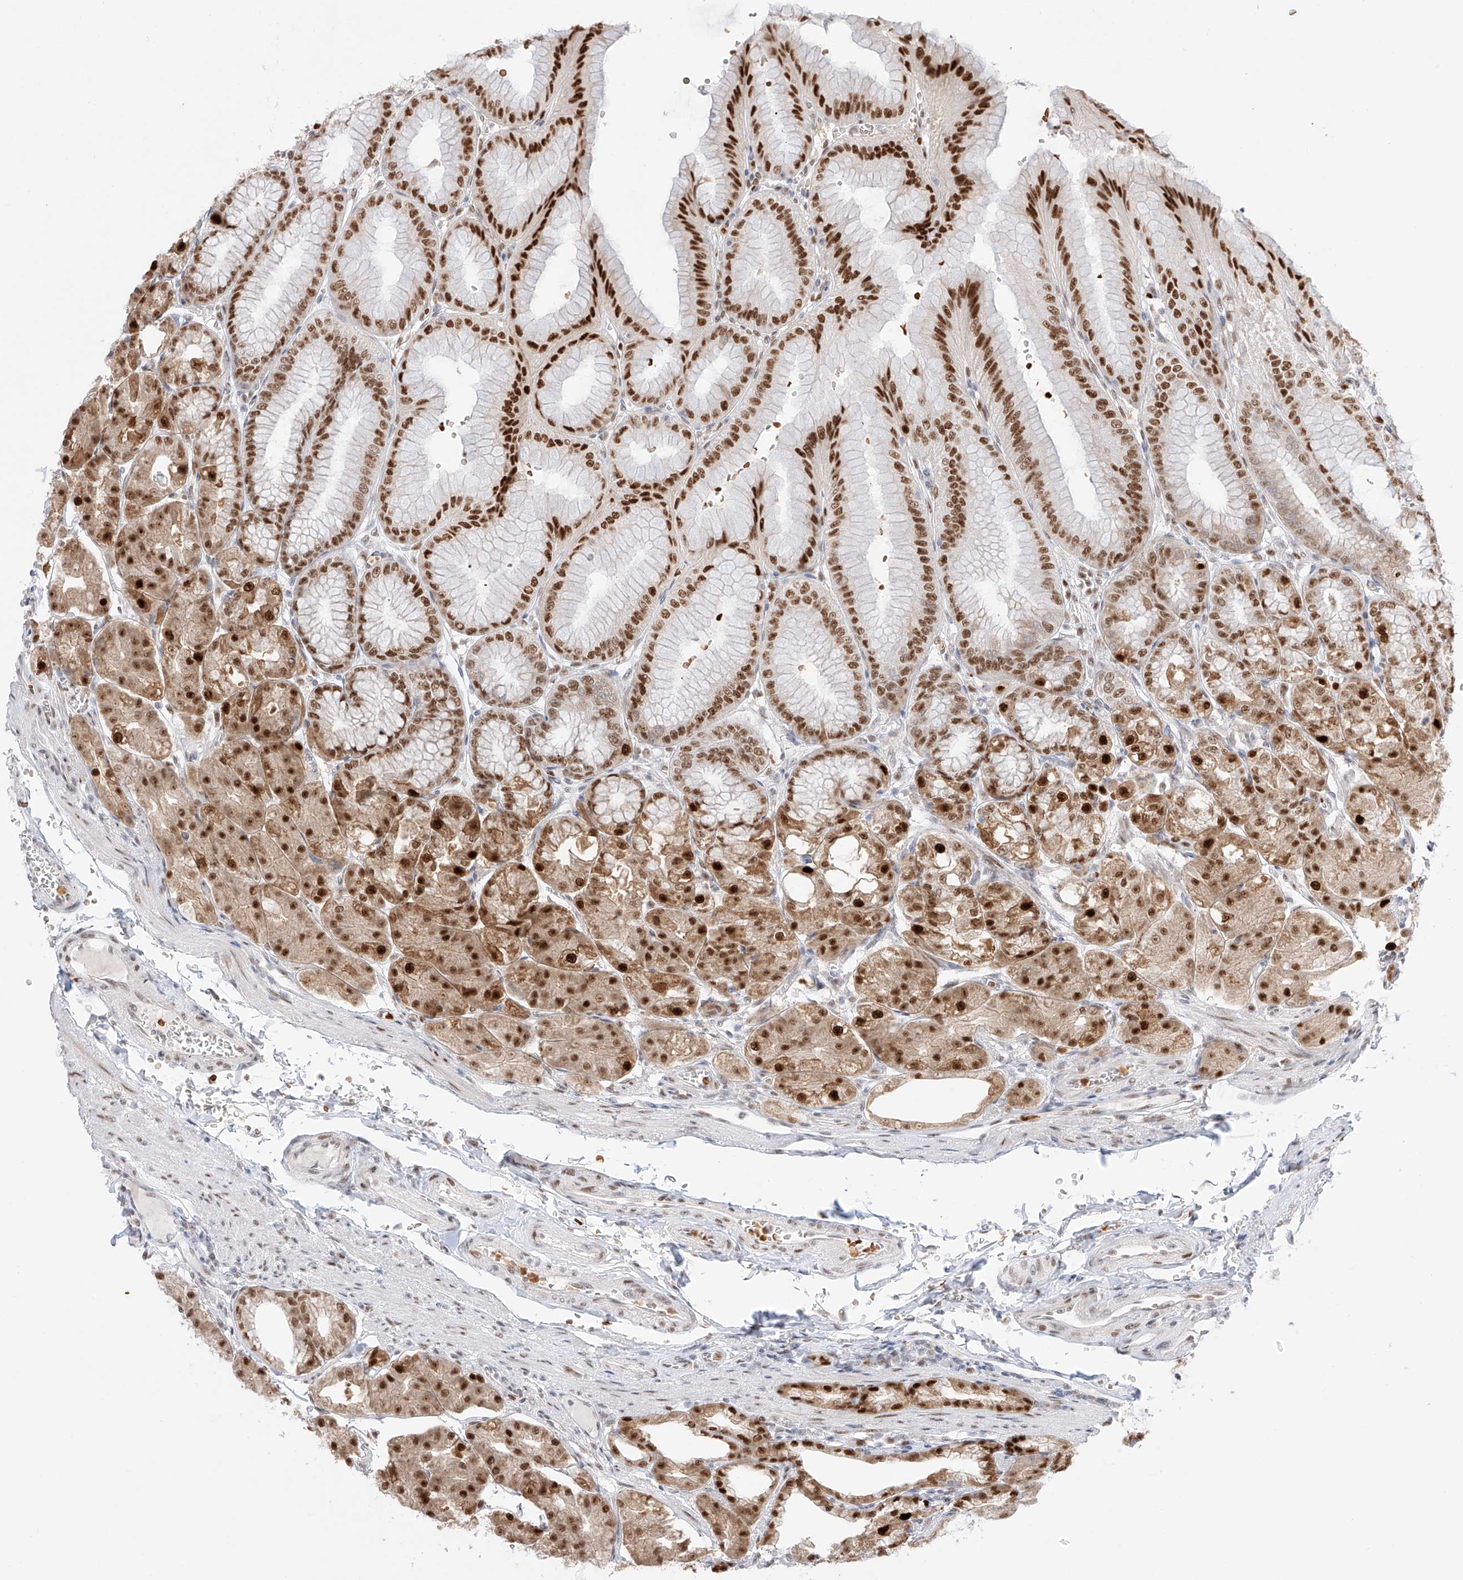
{"staining": {"intensity": "strong", "quantity": ">75%", "location": "cytoplasmic/membranous,nuclear"}, "tissue": "stomach", "cell_type": "Glandular cells", "image_type": "normal", "snomed": [{"axis": "morphology", "description": "Normal tissue, NOS"}, {"axis": "topography", "description": "Stomach, lower"}], "caption": "DAB (3,3'-diaminobenzidine) immunohistochemical staining of normal human stomach reveals strong cytoplasmic/membranous,nuclear protein positivity in approximately >75% of glandular cells.", "gene": "APIP", "patient": {"sex": "male", "age": 71}}